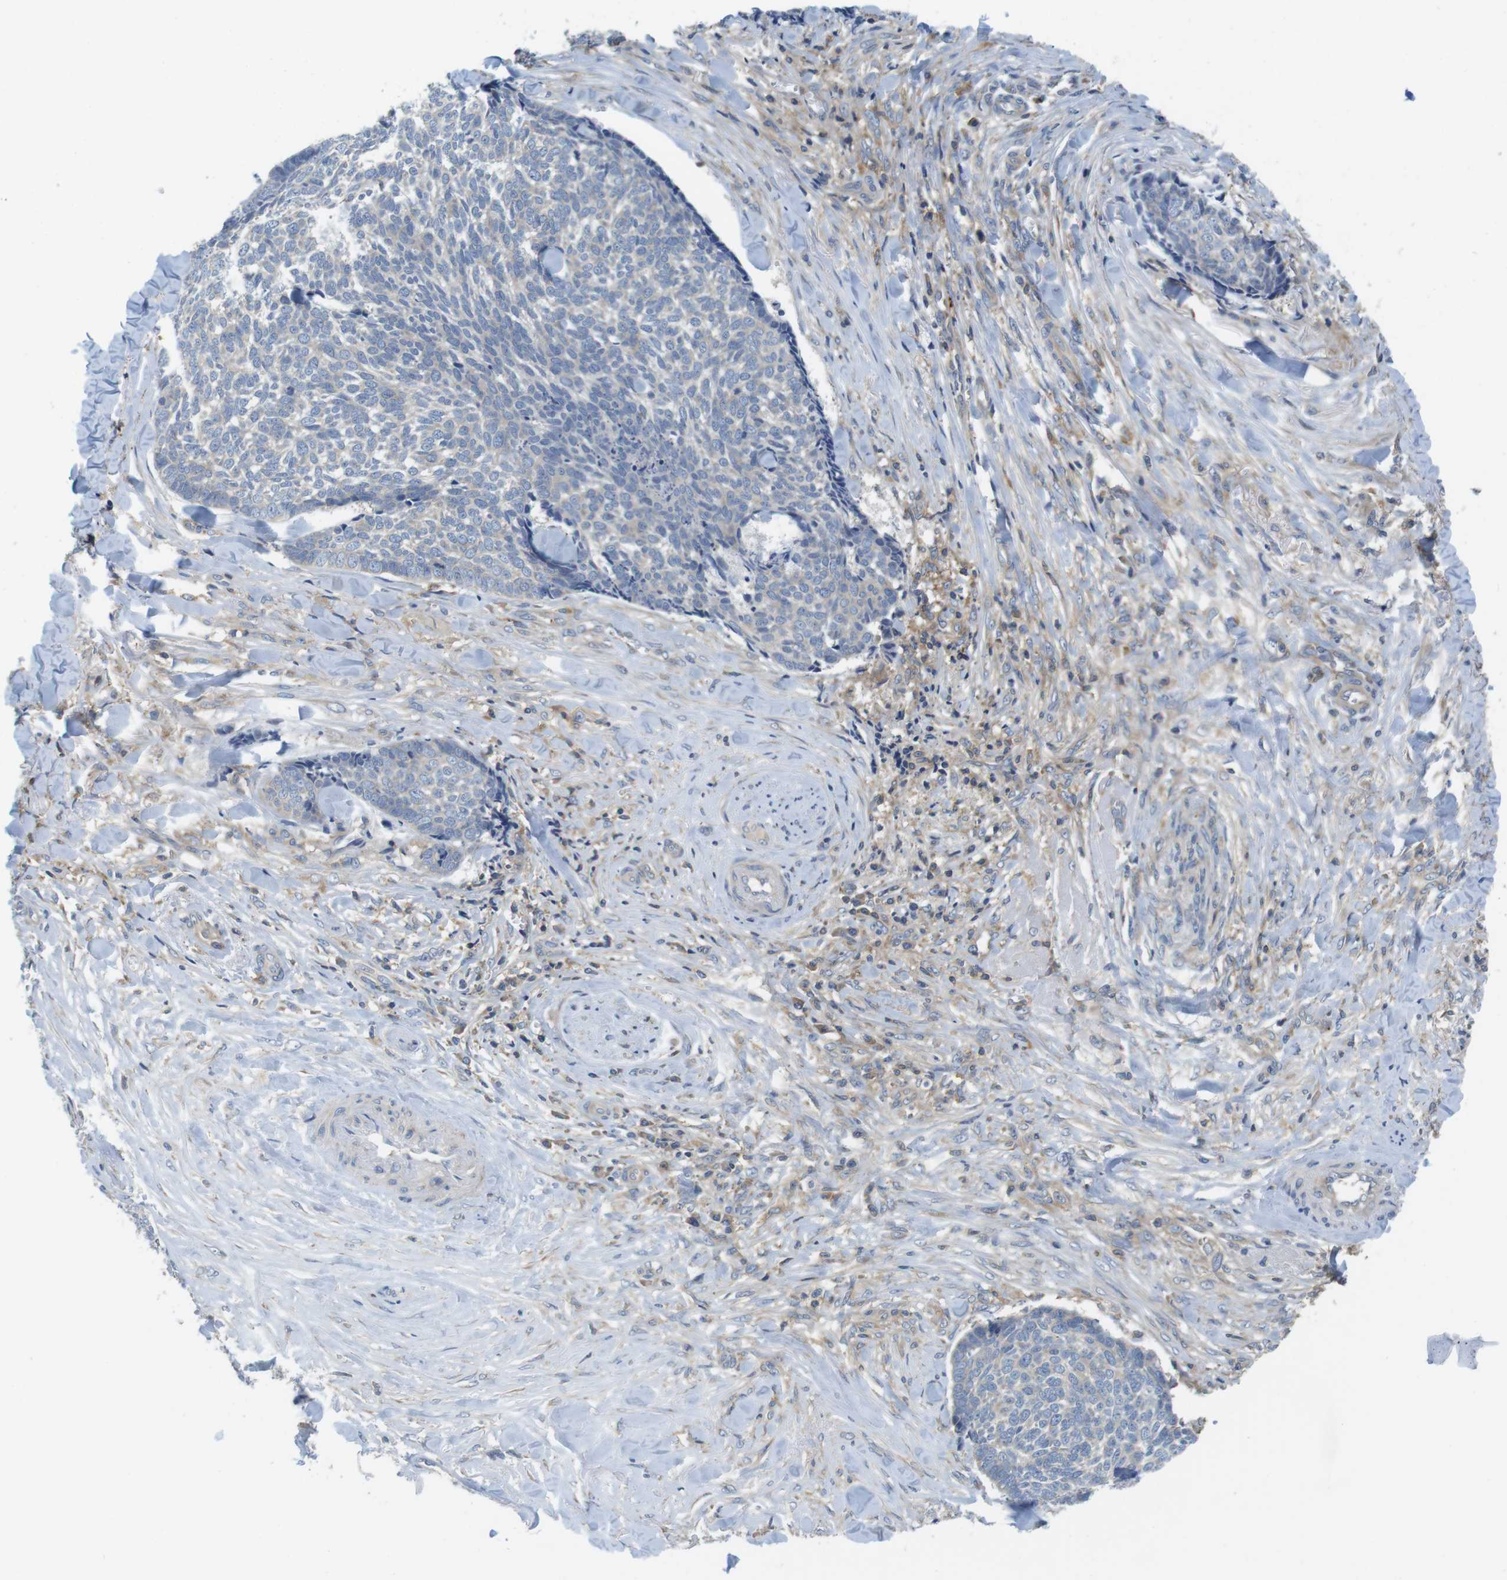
{"staining": {"intensity": "negative", "quantity": "none", "location": "none"}, "tissue": "skin cancer", "cell_type": "Tumor cells", "image_type": "cancer", "snomed": [{"axis": "morphology", "description": "Basal cell carcinoma"}, {"axis": "topography", "description": "Skin"}], "caption": "An image of human basal cell carcinoma (skin) is negative for staining in tumor cells. The staining is performed using DAB brown chromogen with nuclei counter-stained in using hematoxylin.", "gene": "HERPUD2", "patient": {"sex": "male", "age": 84}}